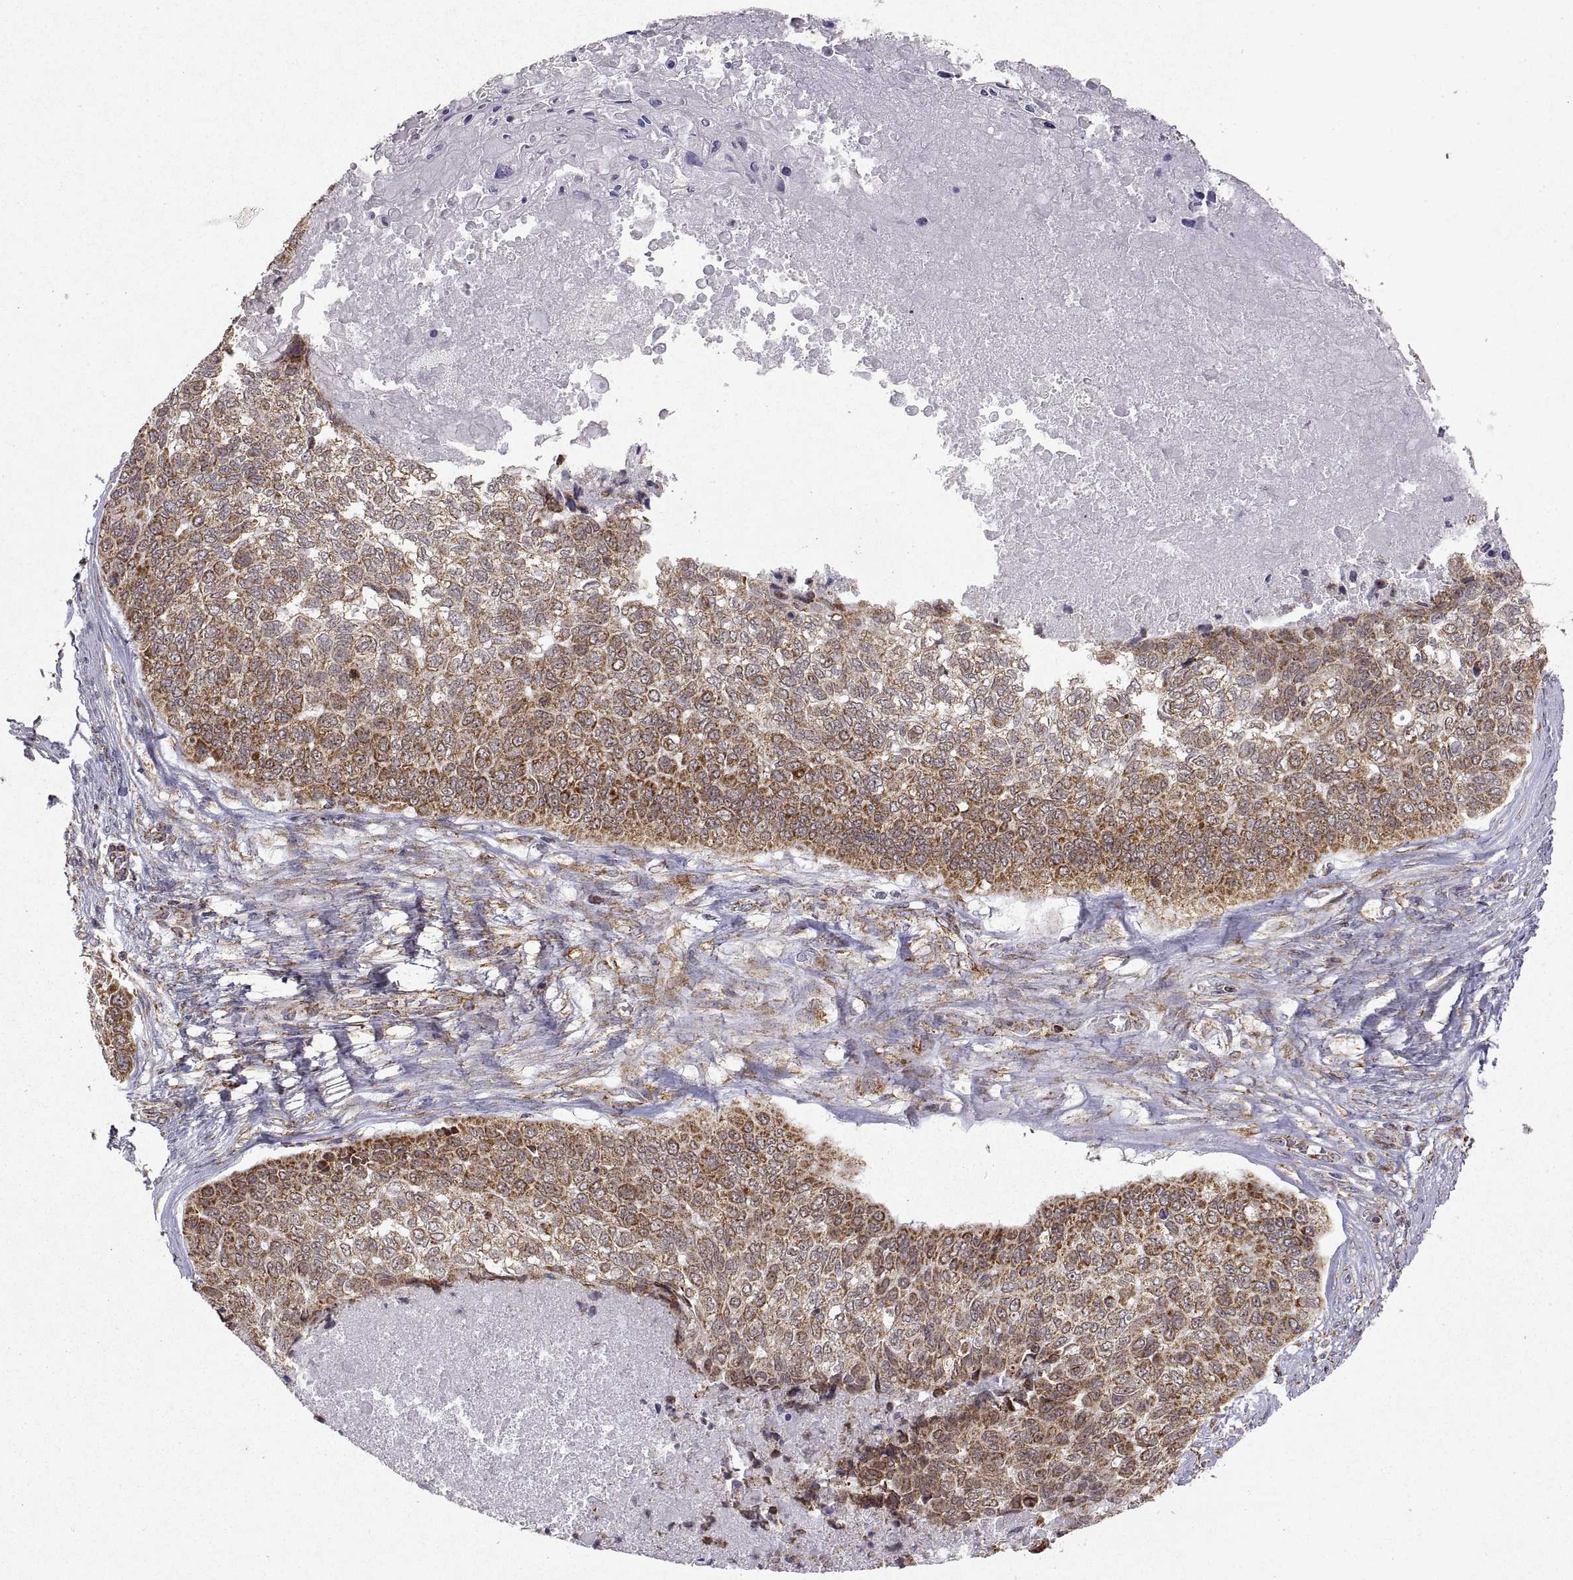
{"staining": {"intensity": "moderate", "quantity": "25%-75%", "location": "cytoplasmic/membranous"}, "tissue": "lung cancer", "cell_type": "Tumor cells", "image_type": "cancer", "snomed": [{"axis": "morphology", "description": "Squamous cell carcinoma, NOS"}, {"axis": "topography", "description": "Lung"}], "caption": "A high-resolution histopathology image shows immunohistochemistry (IHC) staining of lung cancer, which reveals moderate cytoplasmic/membranous staining in about 25%-75% of tumor cells.", "gene": "MANBAL", "patient": {"sex": "male", "age": 69}}